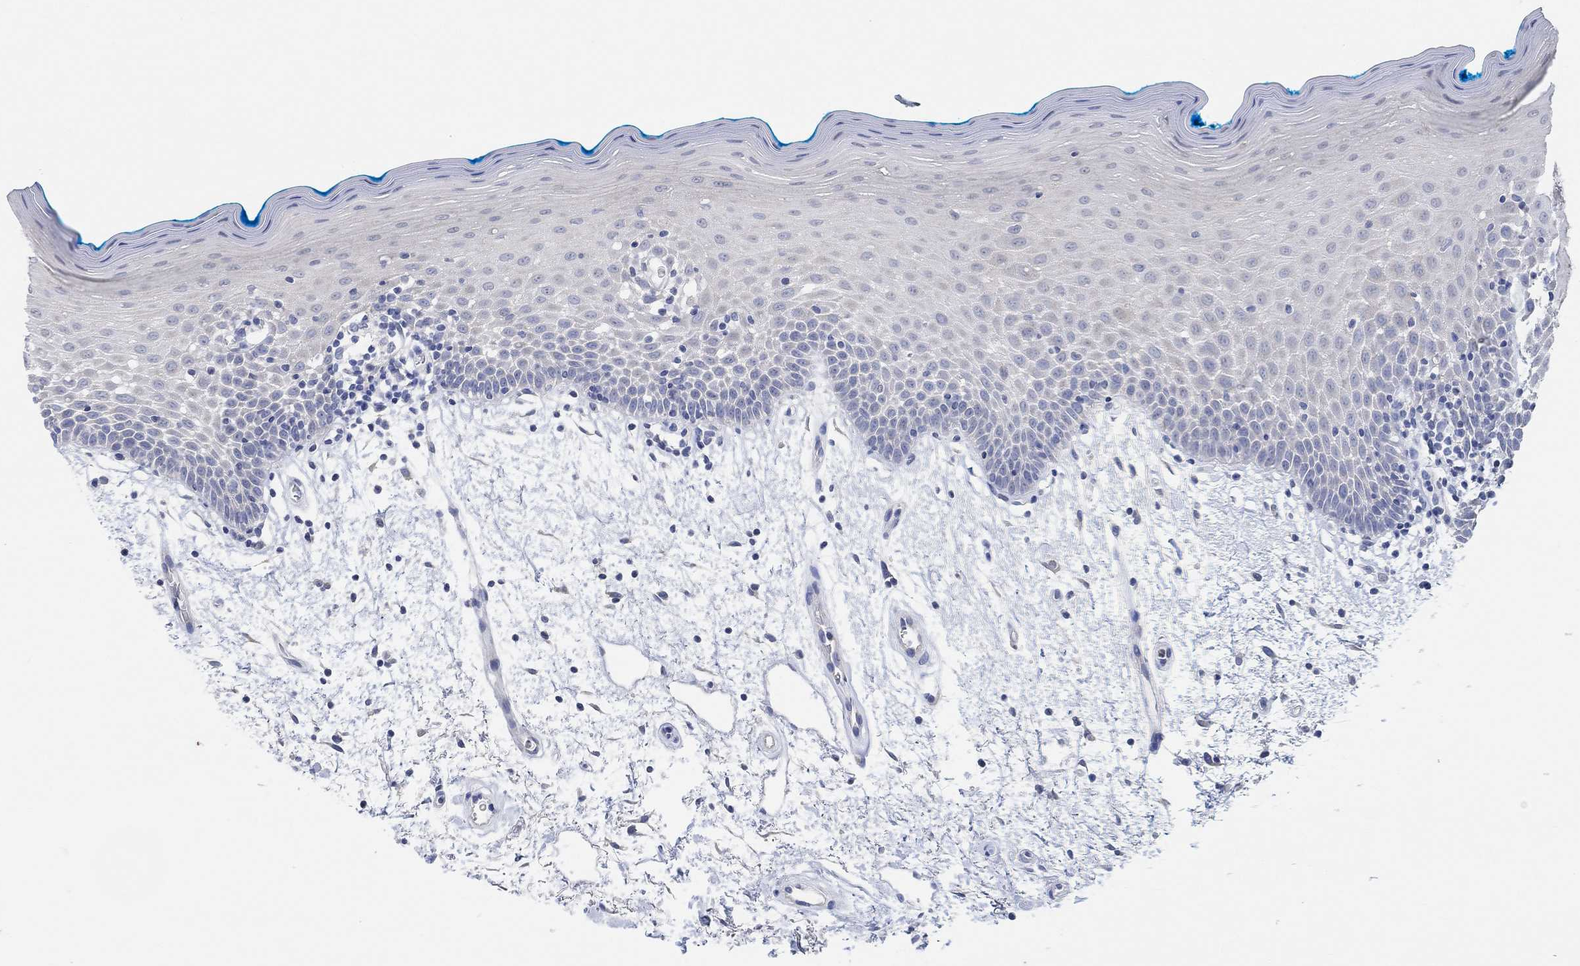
{"staining": {"intensity": "negative", "quantity": "none", "location": "none"}, "tissue": "oral mucosa", "cell_type": "Squamous epithelial cells", "image_type": "normal", "snomed": [{"axis": "morphology", "description": "Normal tissue, NOS"}, {"axis": "morphology", "description": "Squamous cell carcinoma, NOS"}, {"axis": "topography", "description": "Oral tissue"}, {"axis": "topography", "description": "Head-Neck"}], "caption": "Squamous epithelial cells are negative for protein expression in unremarkable human oral mucosa. (DAB IHC with hematoxylin counter stain).", "gene": "NLRP14", "patient": {"sex": "female", "age": 75}}